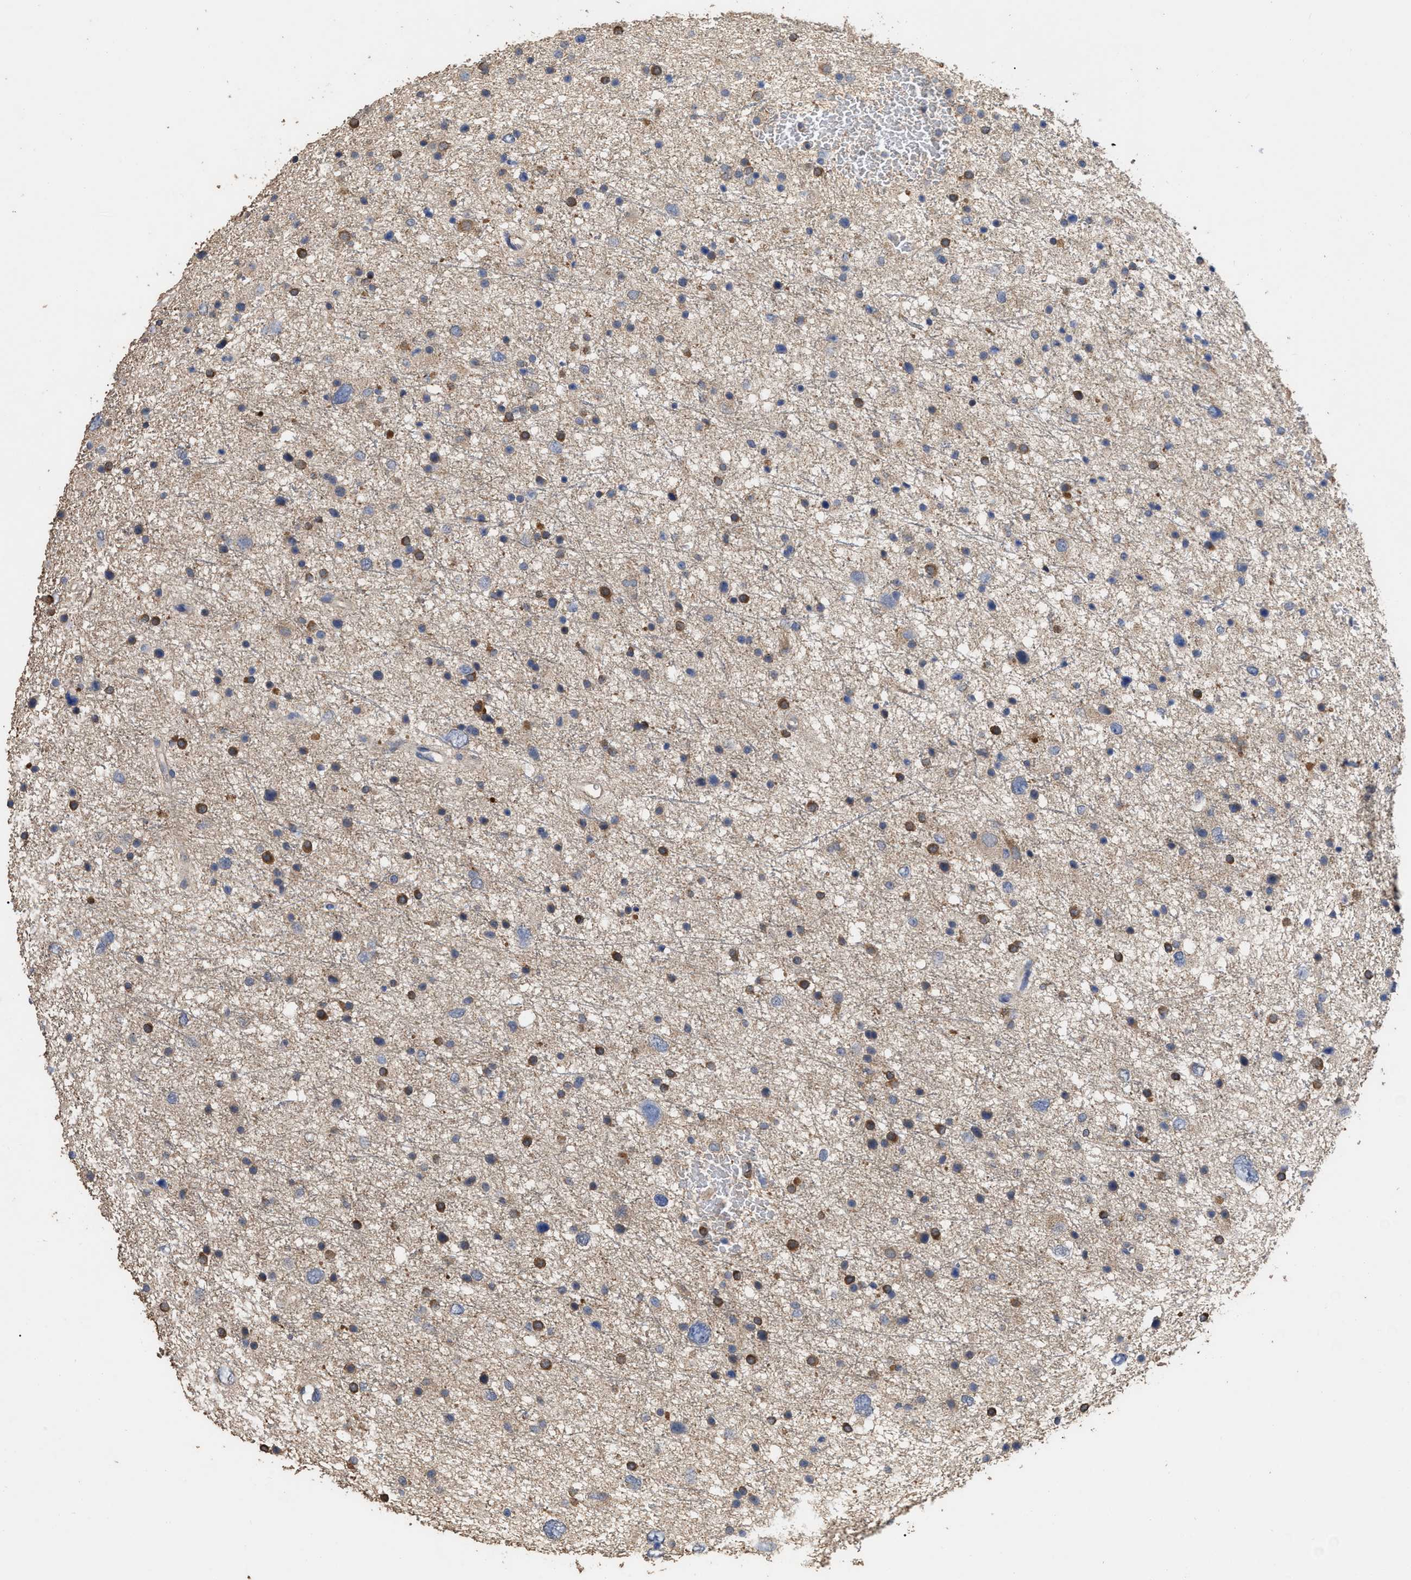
{"staining": {"intensity": "moderate", "quantity": "25%-75%", "location": "cytoplasmic/membranous"}, "tissue": "glioma", "cell_type": "Tumor cells", "image_type": "cancer", "snomed": [{"axis": "morphology", "description": "Glioma, malignant, Low grade"}, {"axis": "topography", "description": "Brain"}], "caption": "Immunohistochemistry micrograph of low-grade glioma (malignant) stained for a protein (brown), which demonstrates medium levels of moderate cytoplasmic/membranous staining in approximately 25%-75% of tumor cells.", "gene": "GPR179", "patient": {"sex": "female", "age": 37}}